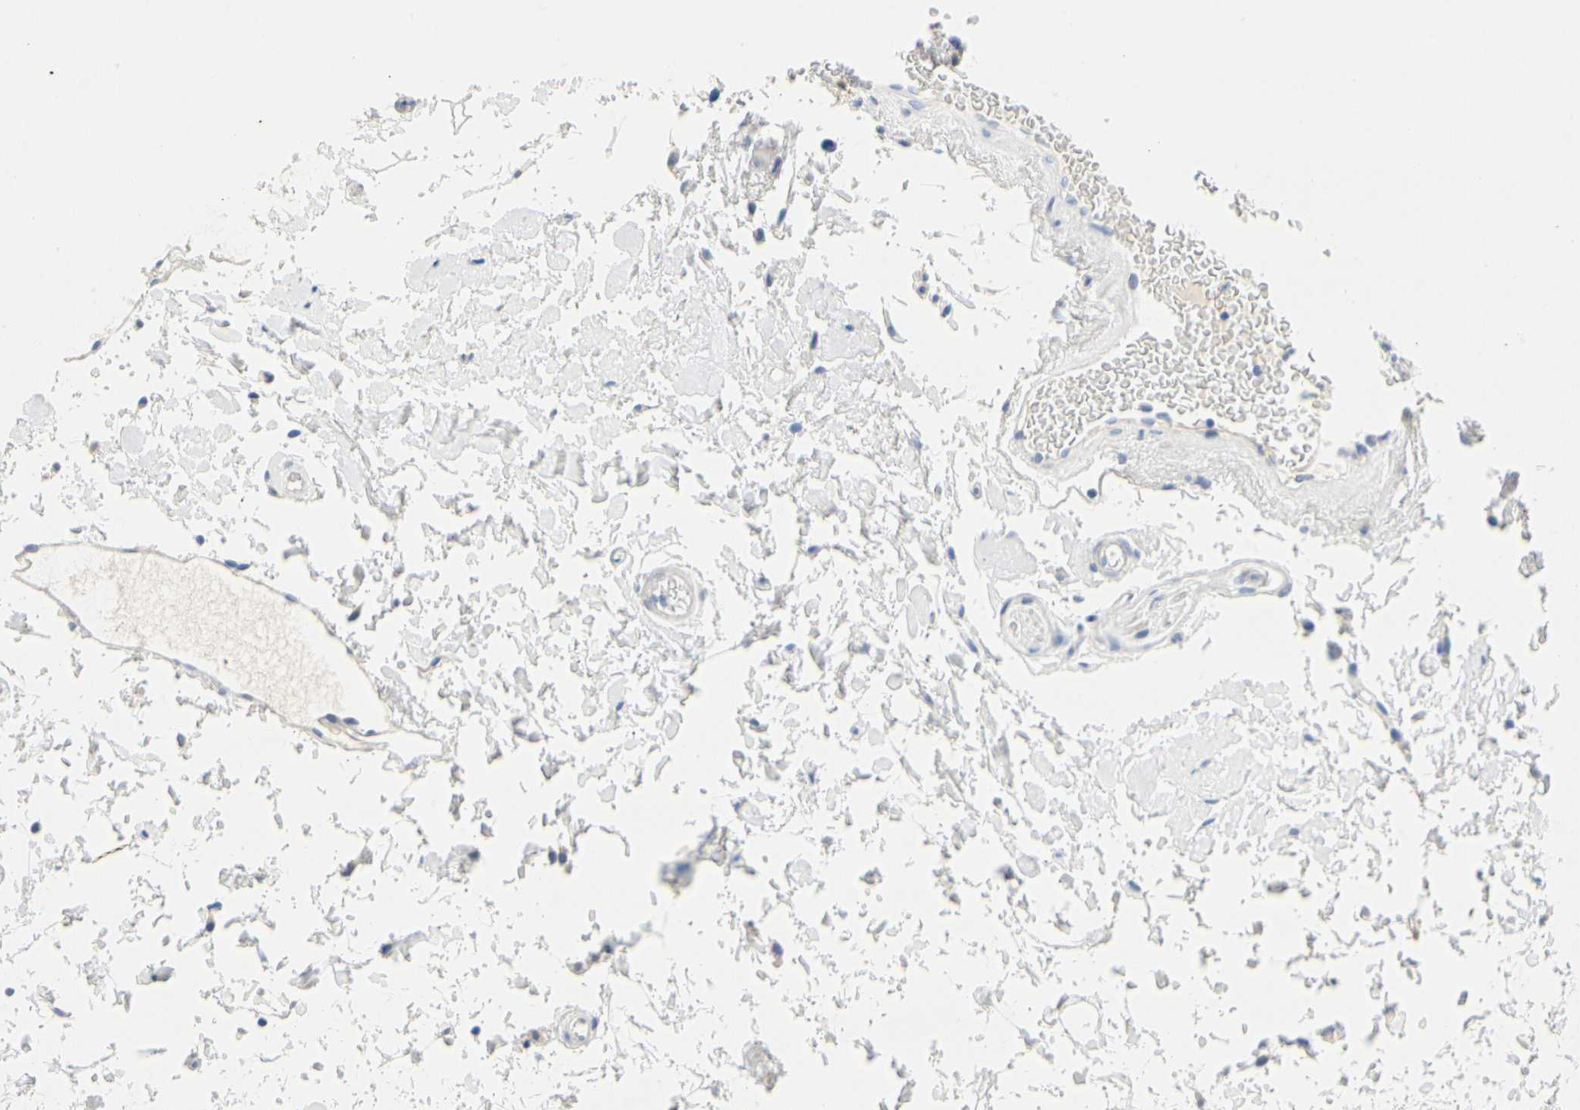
{"staining": {"intensity": "negative", "quantity": "none", "location": "none"}, "tissue": "oral mucosa", "cell_type": "Squamous epithelial cells", "image_type": "normal", "snomed": [{"axis": "morphology", "description": "Normal tissue, NOS"}, {"axis": "morphology", "description": "Squamous cell carcinoma, NOS"}, {"axis": "topography", "description": "Skeletal muscle"}, {"axis": "topography", "description": "Oral tissue"}, {"axis": "topography", "description": "Head-Neck"}], "caption": "Immunohistochemical staining of unremarkable human oral mucosa displays no significant expression in squamous epithelial cells.", "gene": "STXBP1", "patient": {"sex": "male", "age": 71}}